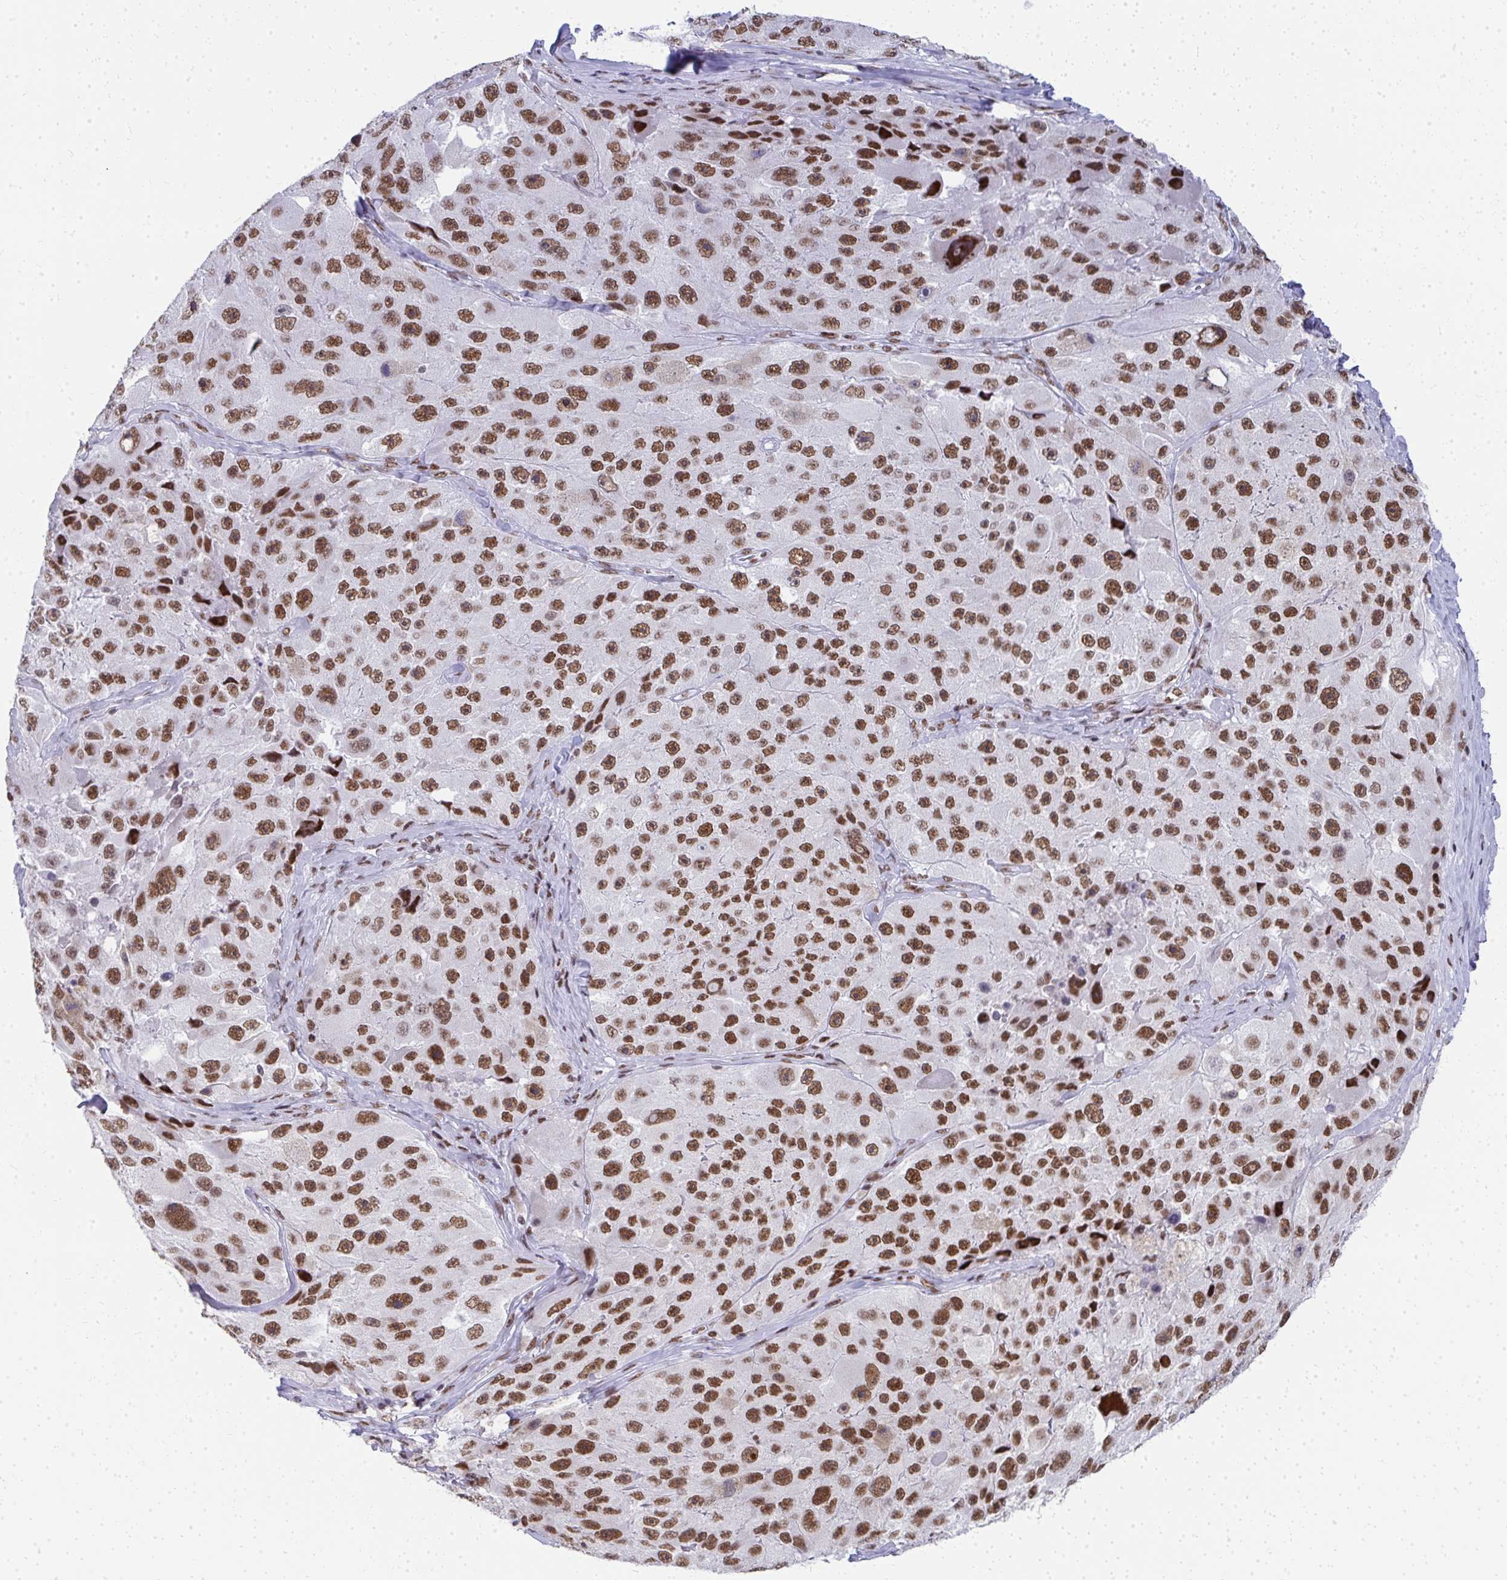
{"staining": {"intensity": "strong", "quantity": ">75%", "location": "nuclear"}, "tissue": "melanoma", "cell_type": "Tumor cells", "image_type": "cancer", "snomed": [{"axis": "morphology", "description": "Malignant melanoma, Metastatic site"}, {"axis": "topography", "description": "Lymph node"}], "caption": "Tumor cells demonstrate strong nuclear staining in about >75% of cells in malignant melanoma (metastatic site).", "gene": "CREBBP", "patient": {"sex": "male", "age": 62}}